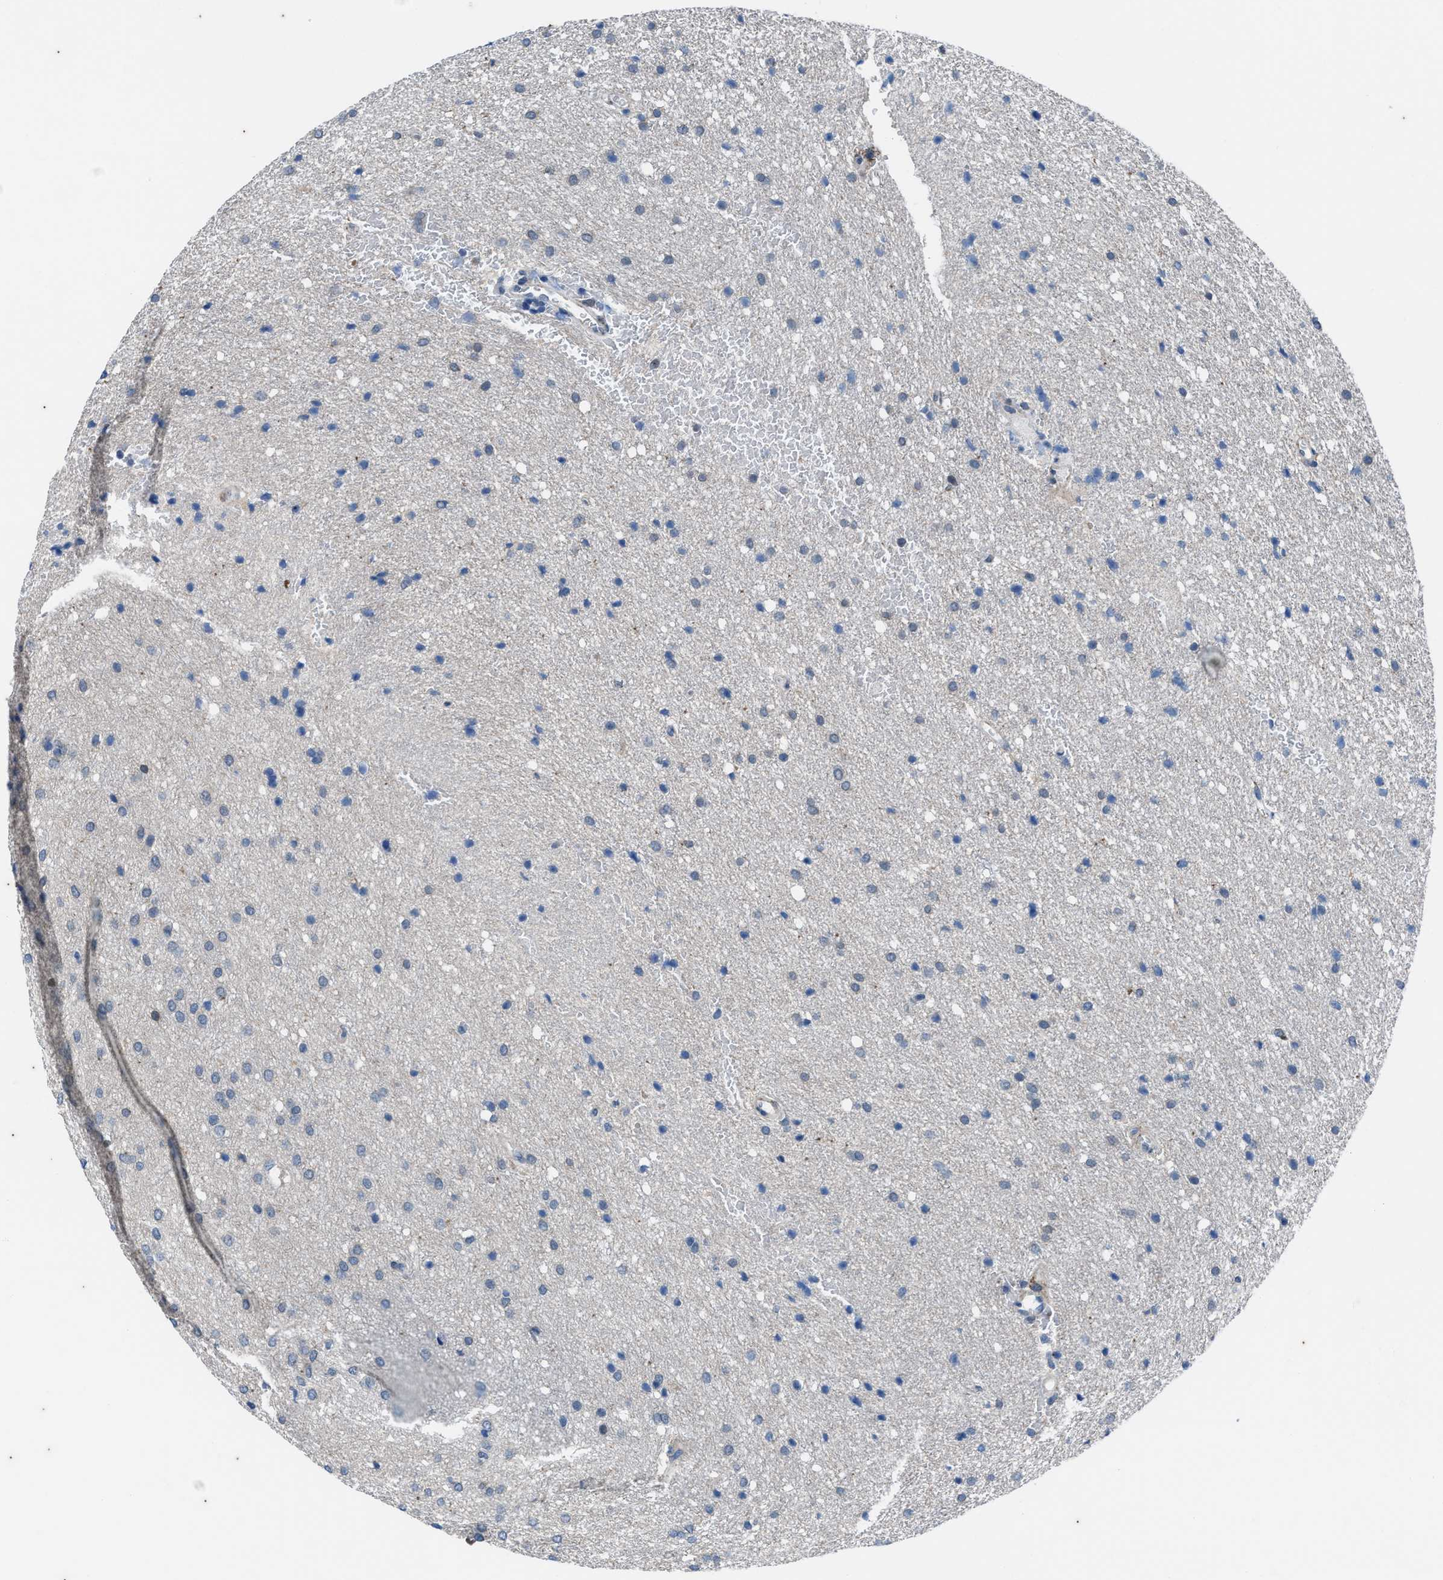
{"staining": {"intensity": "negative", "quantity": "none", "location": "none"}, "tissue": "glioma", "cell_type": "Tumor cells", "image_type": "cancer", "snomed": [{"axis": "morphology", "description": "Glioma, malignant, Low grade"}, {"axis": "topography", "description": "Brain"}], "caption": "High magnification brightfield microscopy of glioma stained with DAB (brown) and counterstained with hematoxylin (blue): tumor cells show no significant staining.", "gene": "KIF24", "patient": {"sex": "female", "age": 37}}